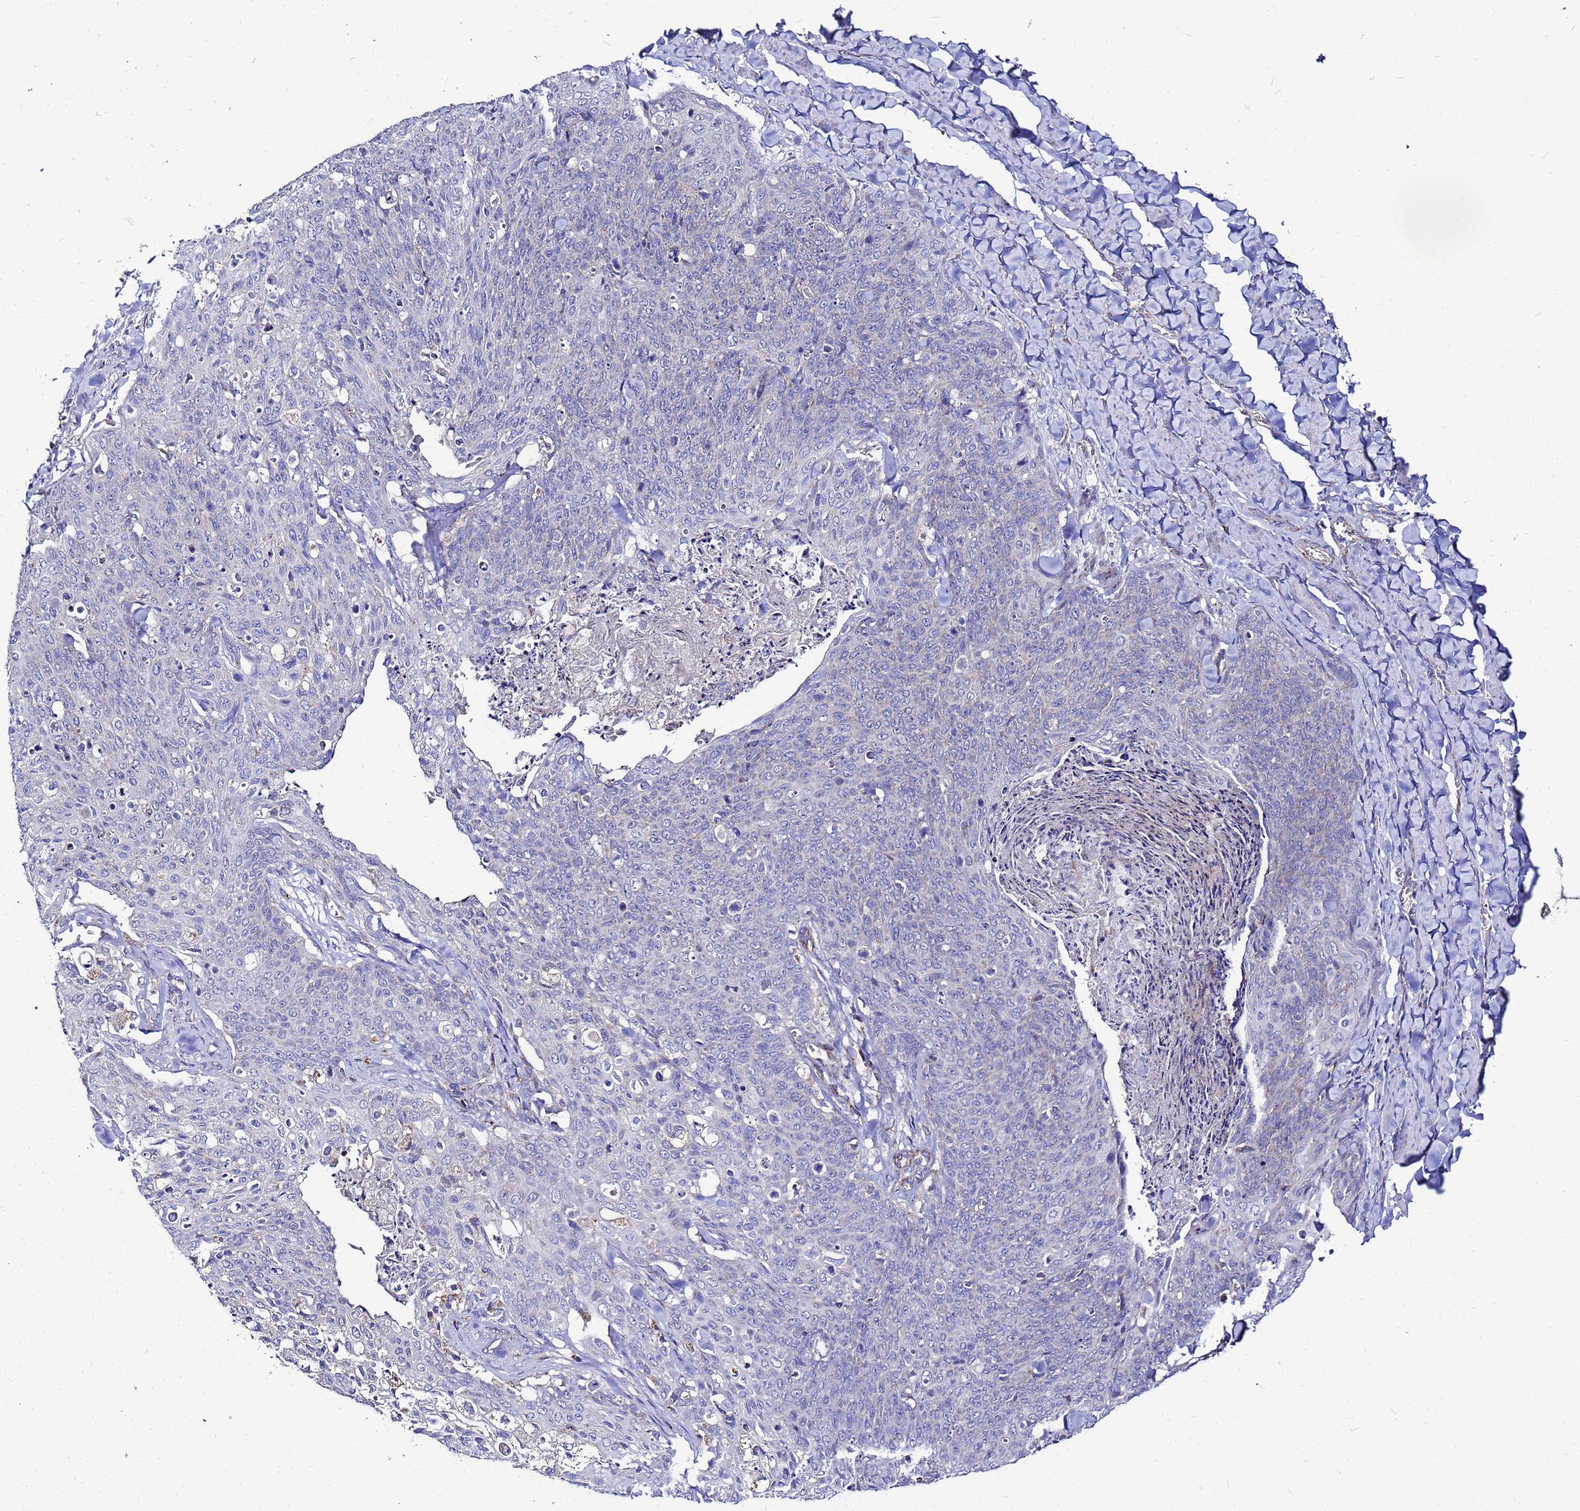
{"staining": {"intensity": "negative", "quantity": "none", "location": "none"}, "tissue": "skin cancer", "cell_type": "Tumor cells", "image_type": "cancer", "snomed": [{"axis": "morphology", "description": "Squamous cell carcinoma, NOS"}, {"axis": "topography", "description": "Skin"}, {"axis": "topography", "description": "Vulva"}], "caption": "Human skin cancer stained for a protein using IHC exhibits no expression in tumor cells.", "gene": "FAHD2A", "patient": {"sex": "female", "age": 85}}